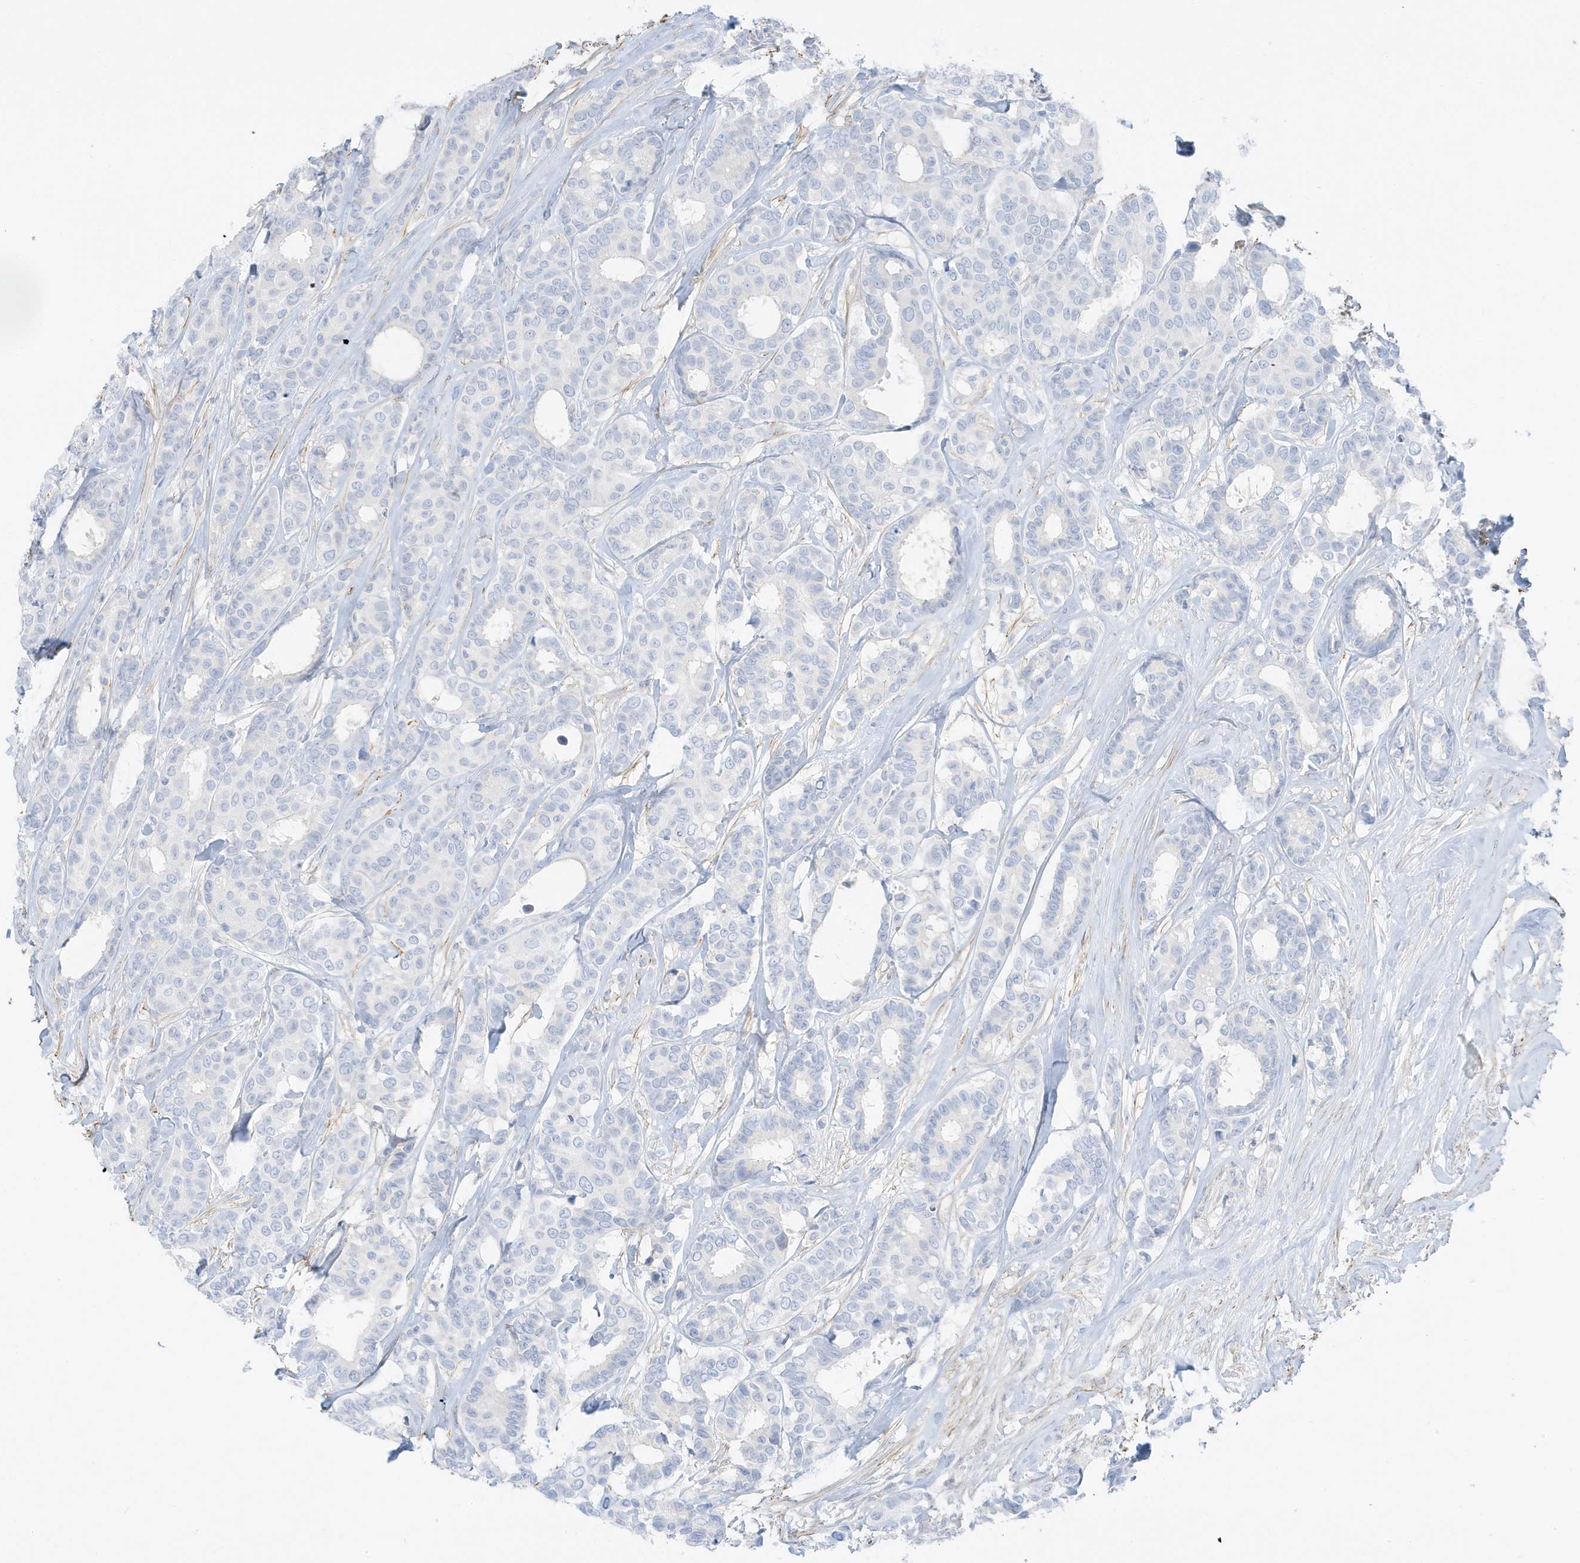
{"staining": {"intensity": "negative", "quantity": "none", "location": "none"}, "tissue": "breast cancer", "cell_type": "Tumor cells", "image_type": "cancer", "snomed": [{"axis": "morphology", "description": "Duct carcinoma"}, {"axis": "topography", "description": "Breast"}], "caption": "High magnification brightfield microscopy of breast cancer stained with DAB (brown) and counterstained with hematoxylin (blue): tumor cells show no significant staining.", "gene": "SLC22A13", "patient": {"sex": "female", "age": 87}}